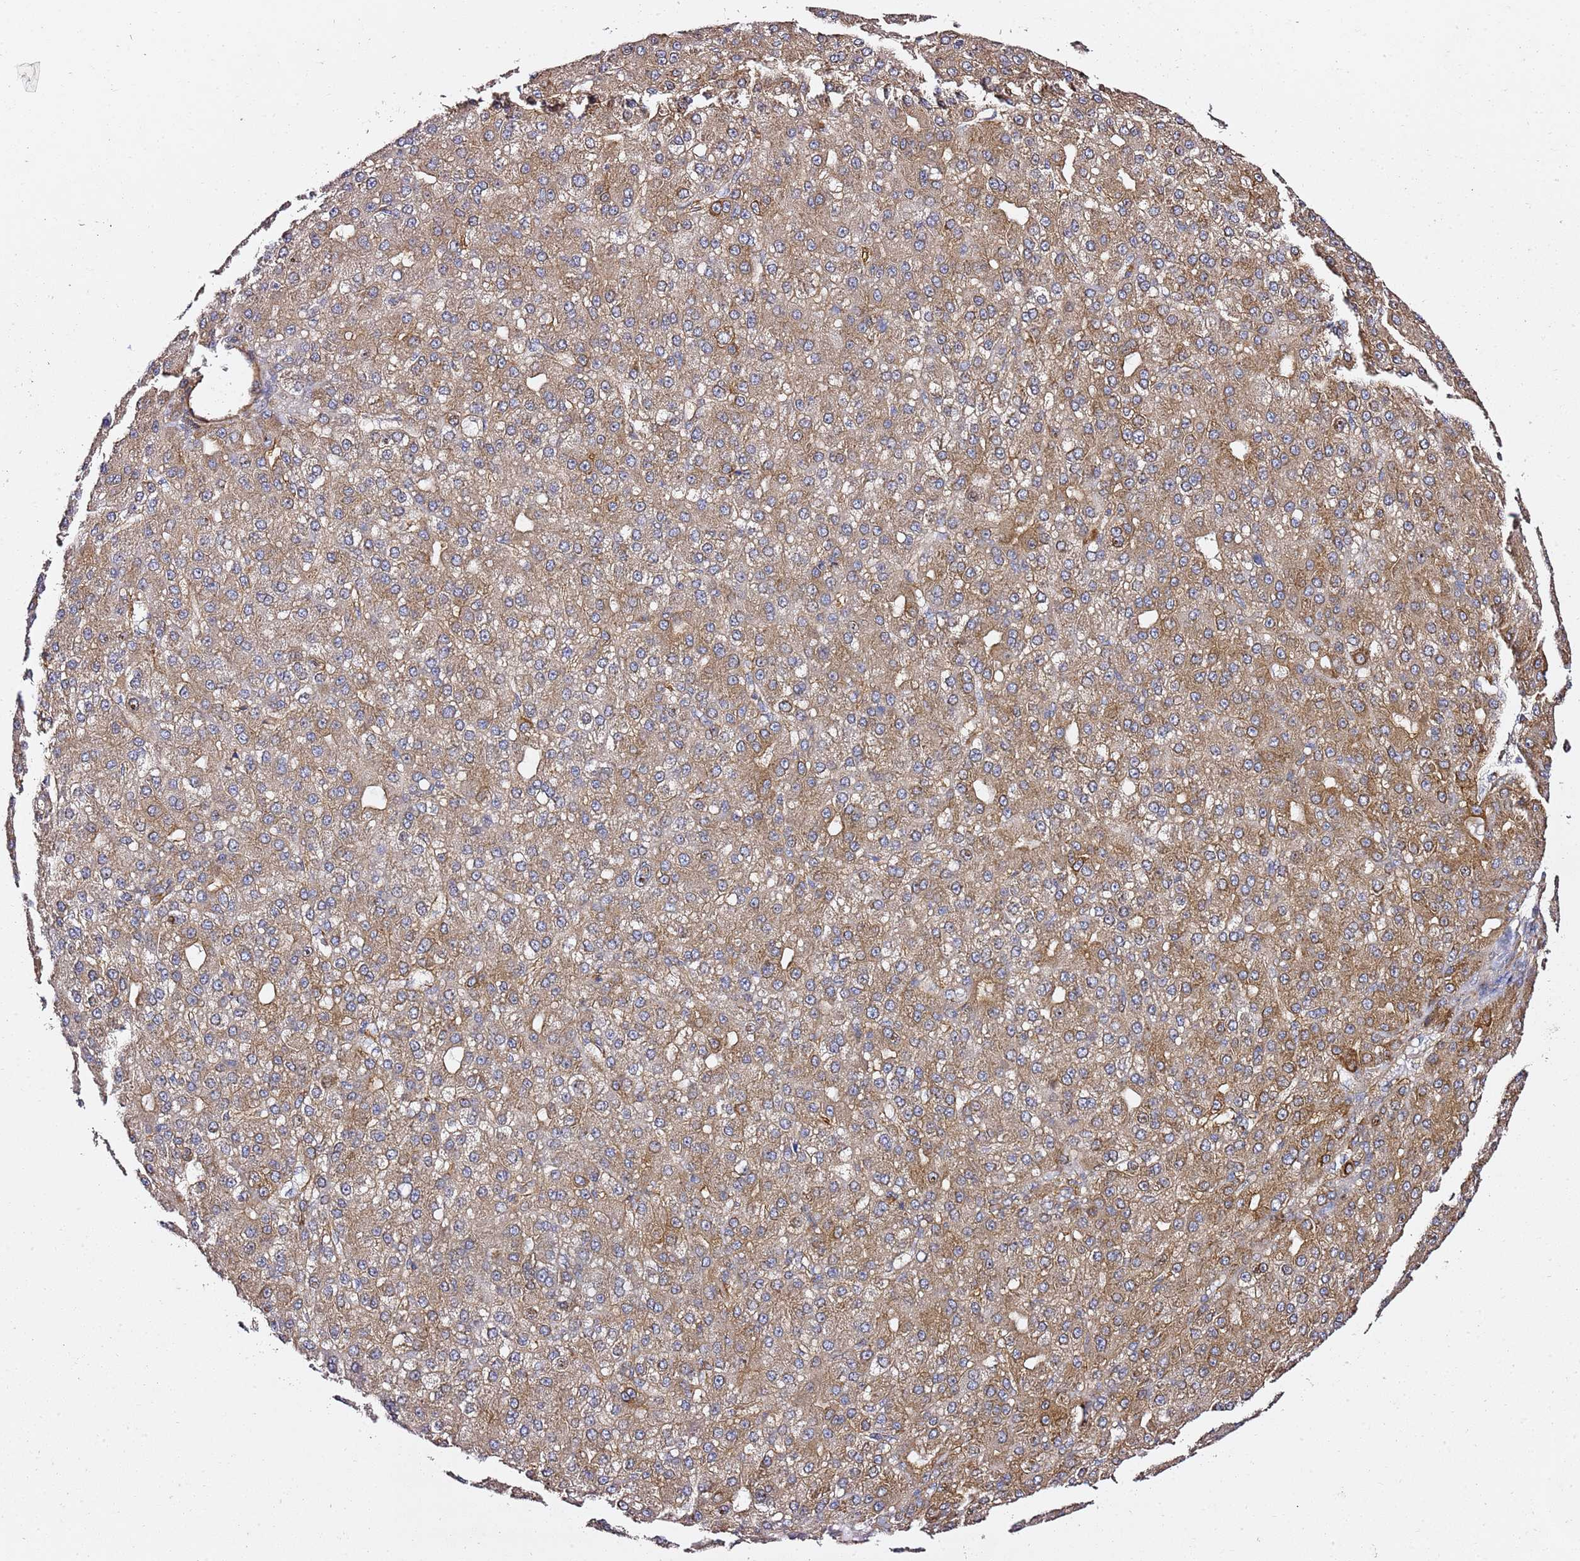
{"staining": {"intensity": "moderate", "quantity": ">75%", "location": "cytoplasmic/membranous"}, "tissue": "liver cancer", "cell_type": "Tumor cells", "image_type": "cancer", "snomed": [{"axis": "morphology", "description": "Carcinoma, Hepatocellular, NOS"}, {"axis": "topography", "description": "Liver"}], "caption": "Hepatocellular carcinoma (liver) stained with DAB IHC reveals medium levels of moderate cytoplasmic/membranous positivity in approximately >75% of tumor cells. The staining is performed using DAB brown chromogen to label protein expression. The nuclei are counter-stained blue using hematoxylin.", "gene": "TPST1", "patient": {"sex": "male", "age": 67}}